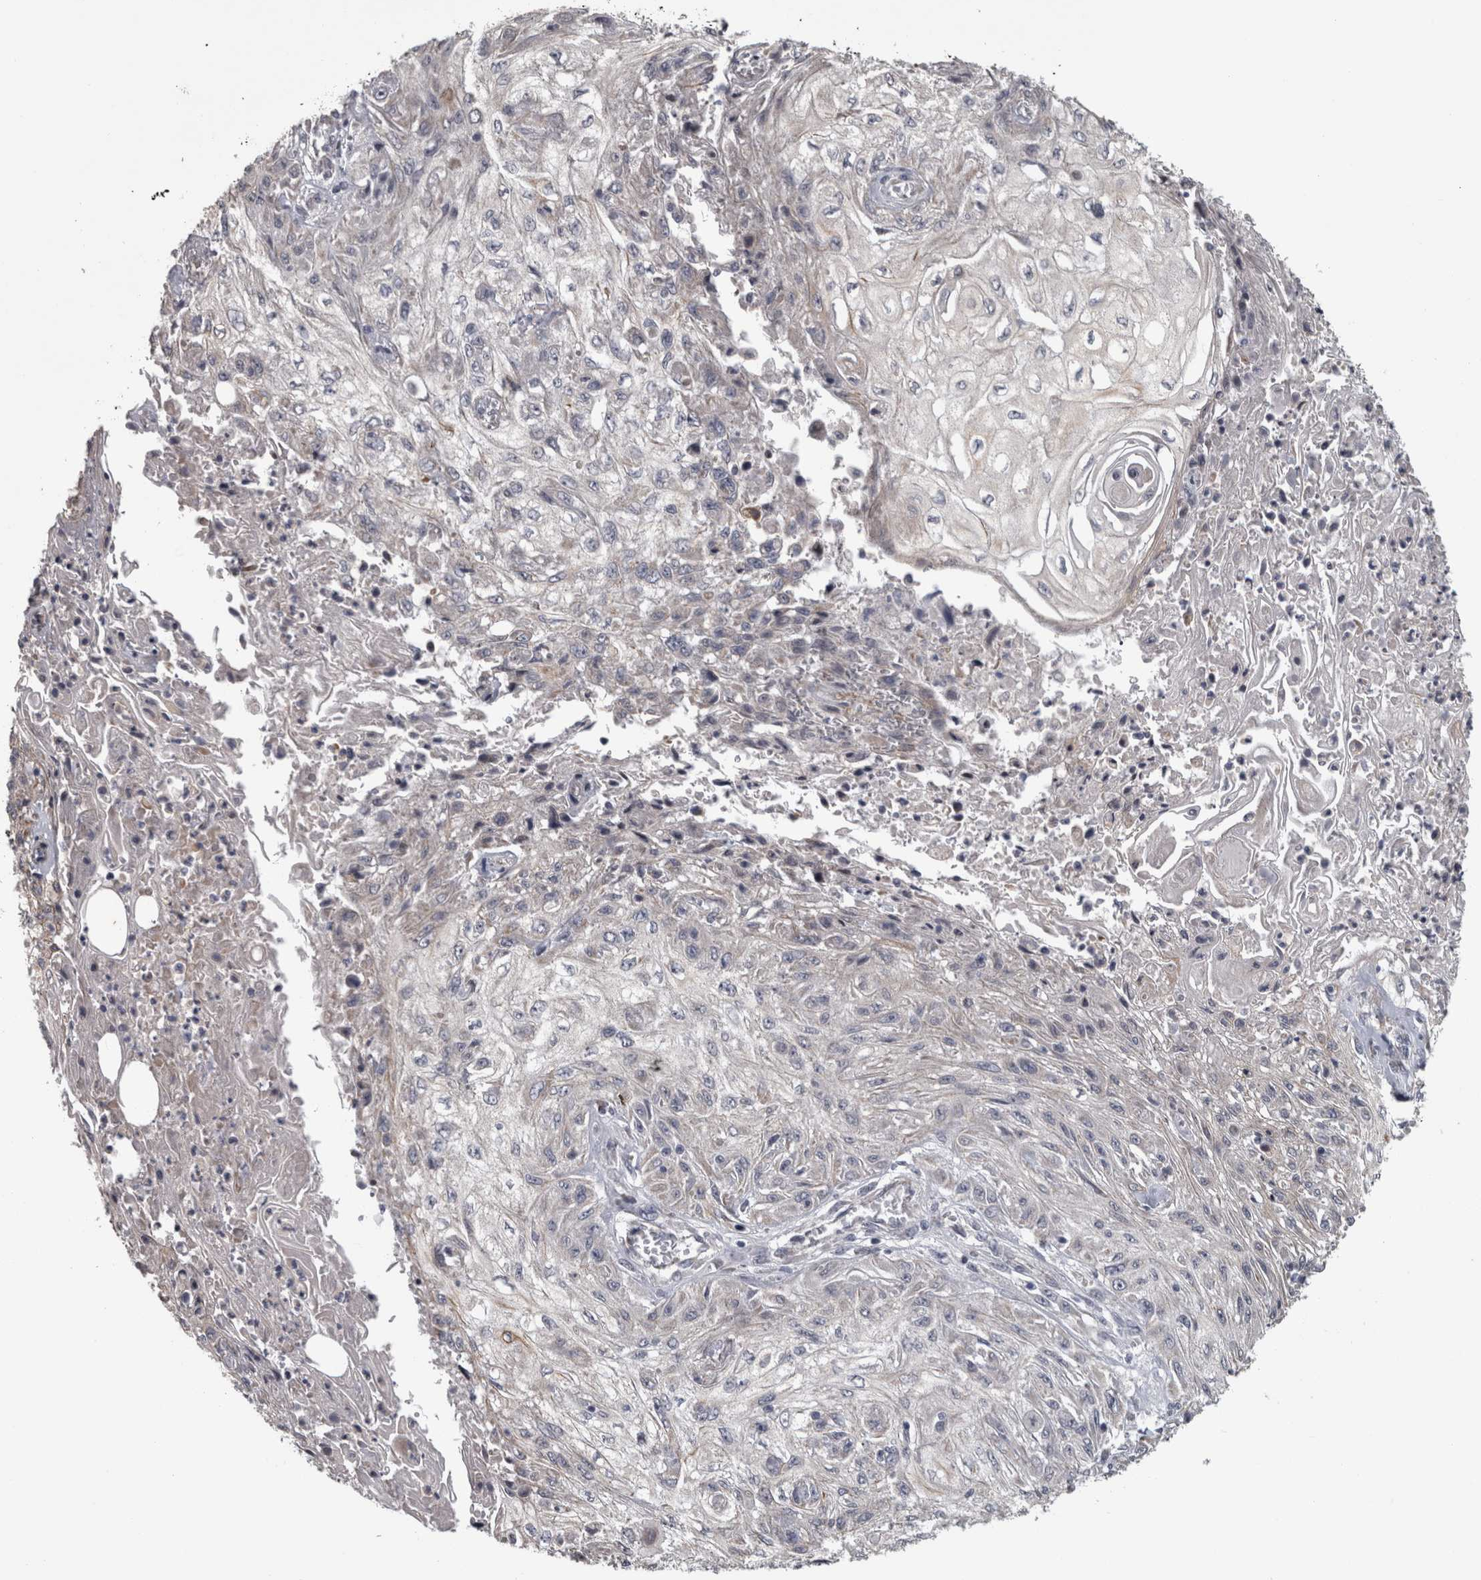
{"staining": {"intensity": "negative", "quantity": "none", "location": "none"}, "tissue": "skin cancer", "cell_type": "Tumor cells", "image_type": "cancer", "snomed": [{"axis": "morphology", "description": "Squamous cell carcinoma, NOS"}, {"axis": "morphology", "description": "Squamous cell carcinoma, metastatic, NOS"}, {"axis": "topography", "description": "Skin"}, {"axis": "topography", "description": "Lymph node"}], "caption": "Immunohistochemistry histopathology image of neoplastic tissue: skin cancer (squamous cell carcinoma) stained with DAB (3,3'-diaminobenzidine) displays no significant protein expression in tumor cells.", "gene": "DBT", "patient": {"sex": "male", "age": 75}}